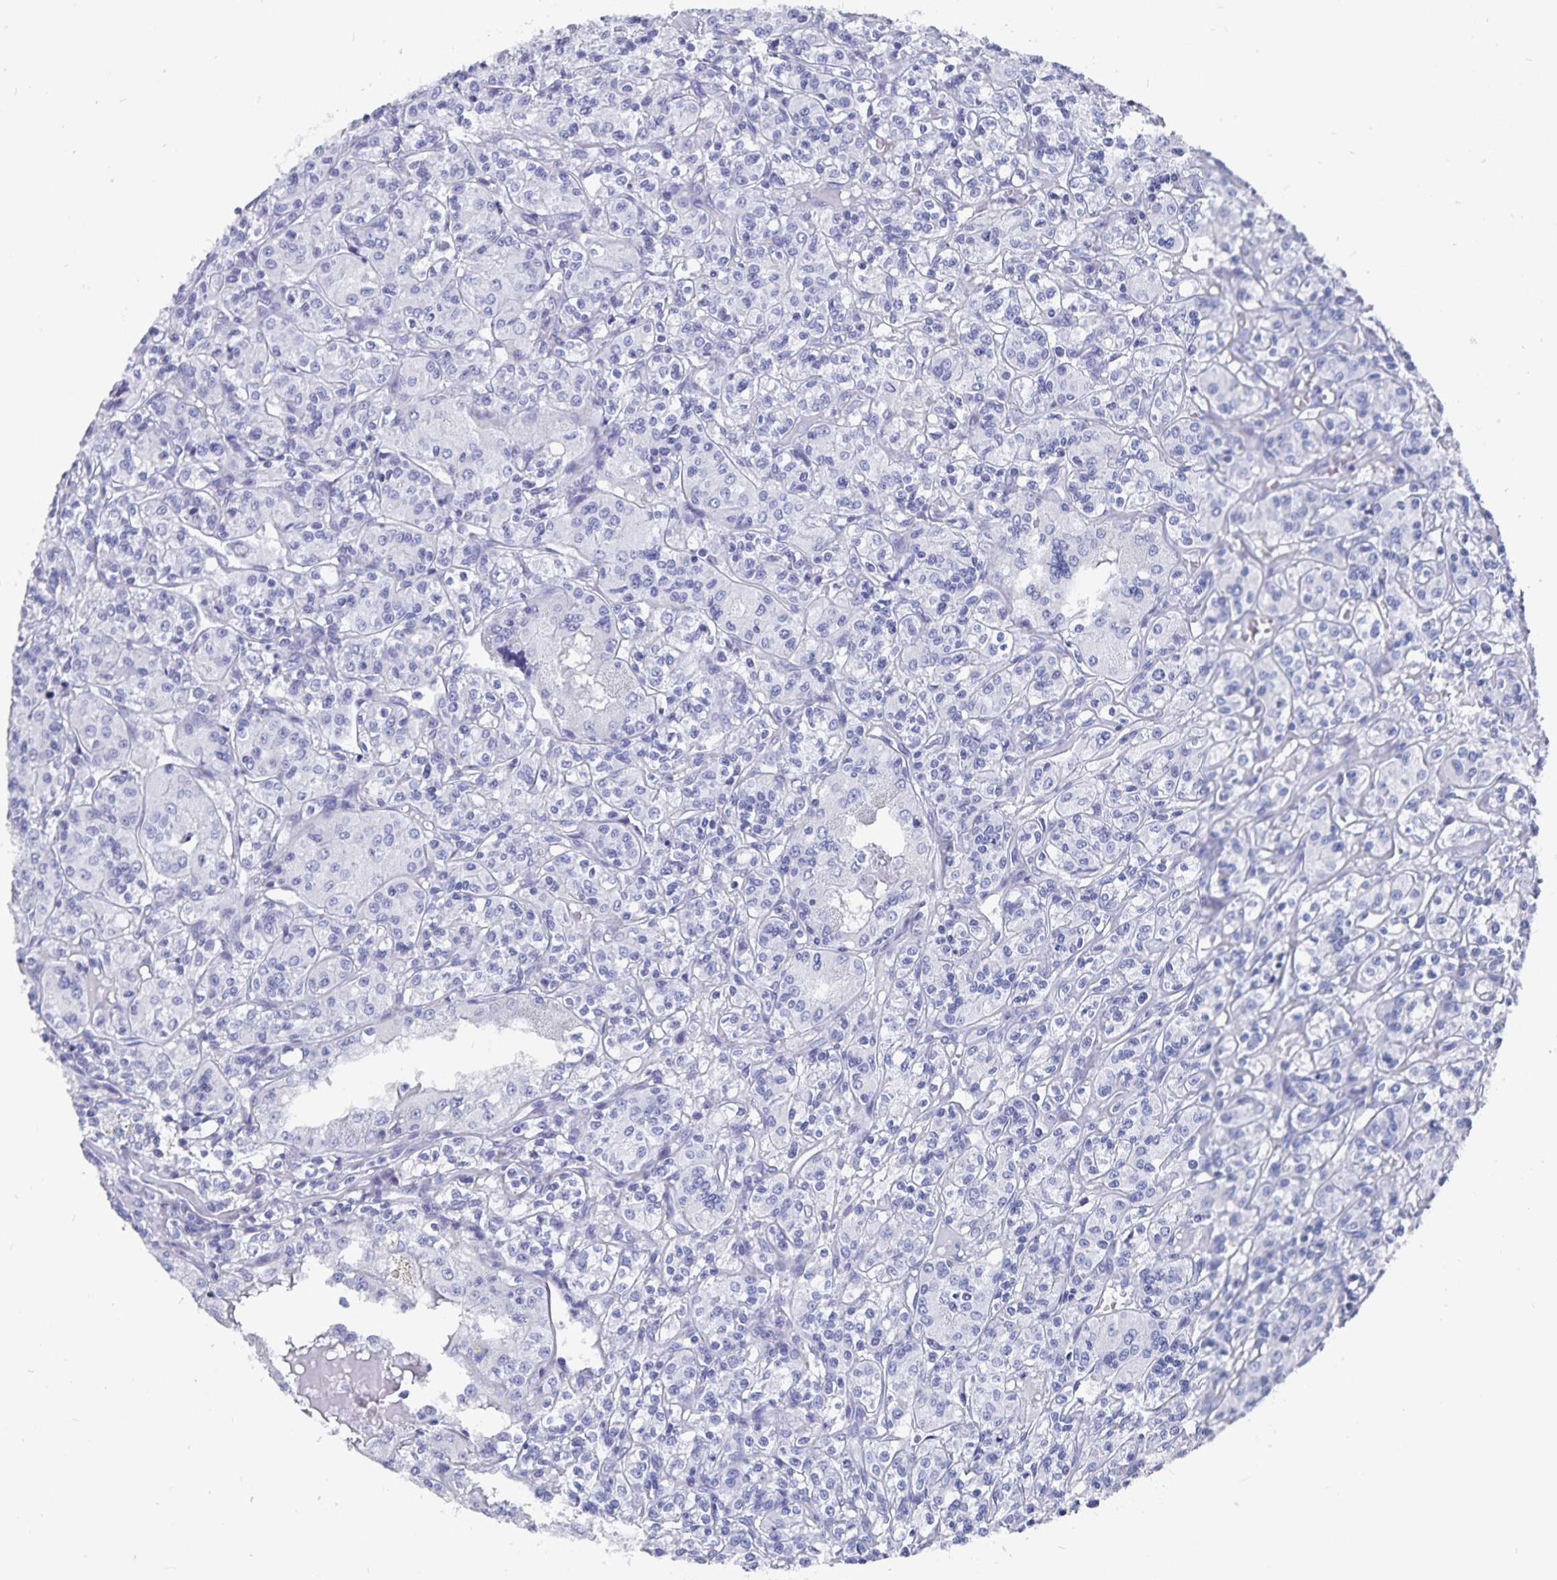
{"staining": {"intensity": "negative", "quantity": "none", "location": "none"}, "tissue": "renal cancer", "cell_type": "Tumor cells", "image_type": "cancer", "snomed": [{"axis": "morphology", "description": "Adenocarcinoma, NOS"}, {"axis": "topography", "description": "Kidney"}], "caption": "Histopathology image shows no significant protein staining in tumor cells of renal adenocarcinoma.", "gene": "ADH1A", "patient": {"sex": "male", "age": 36}}